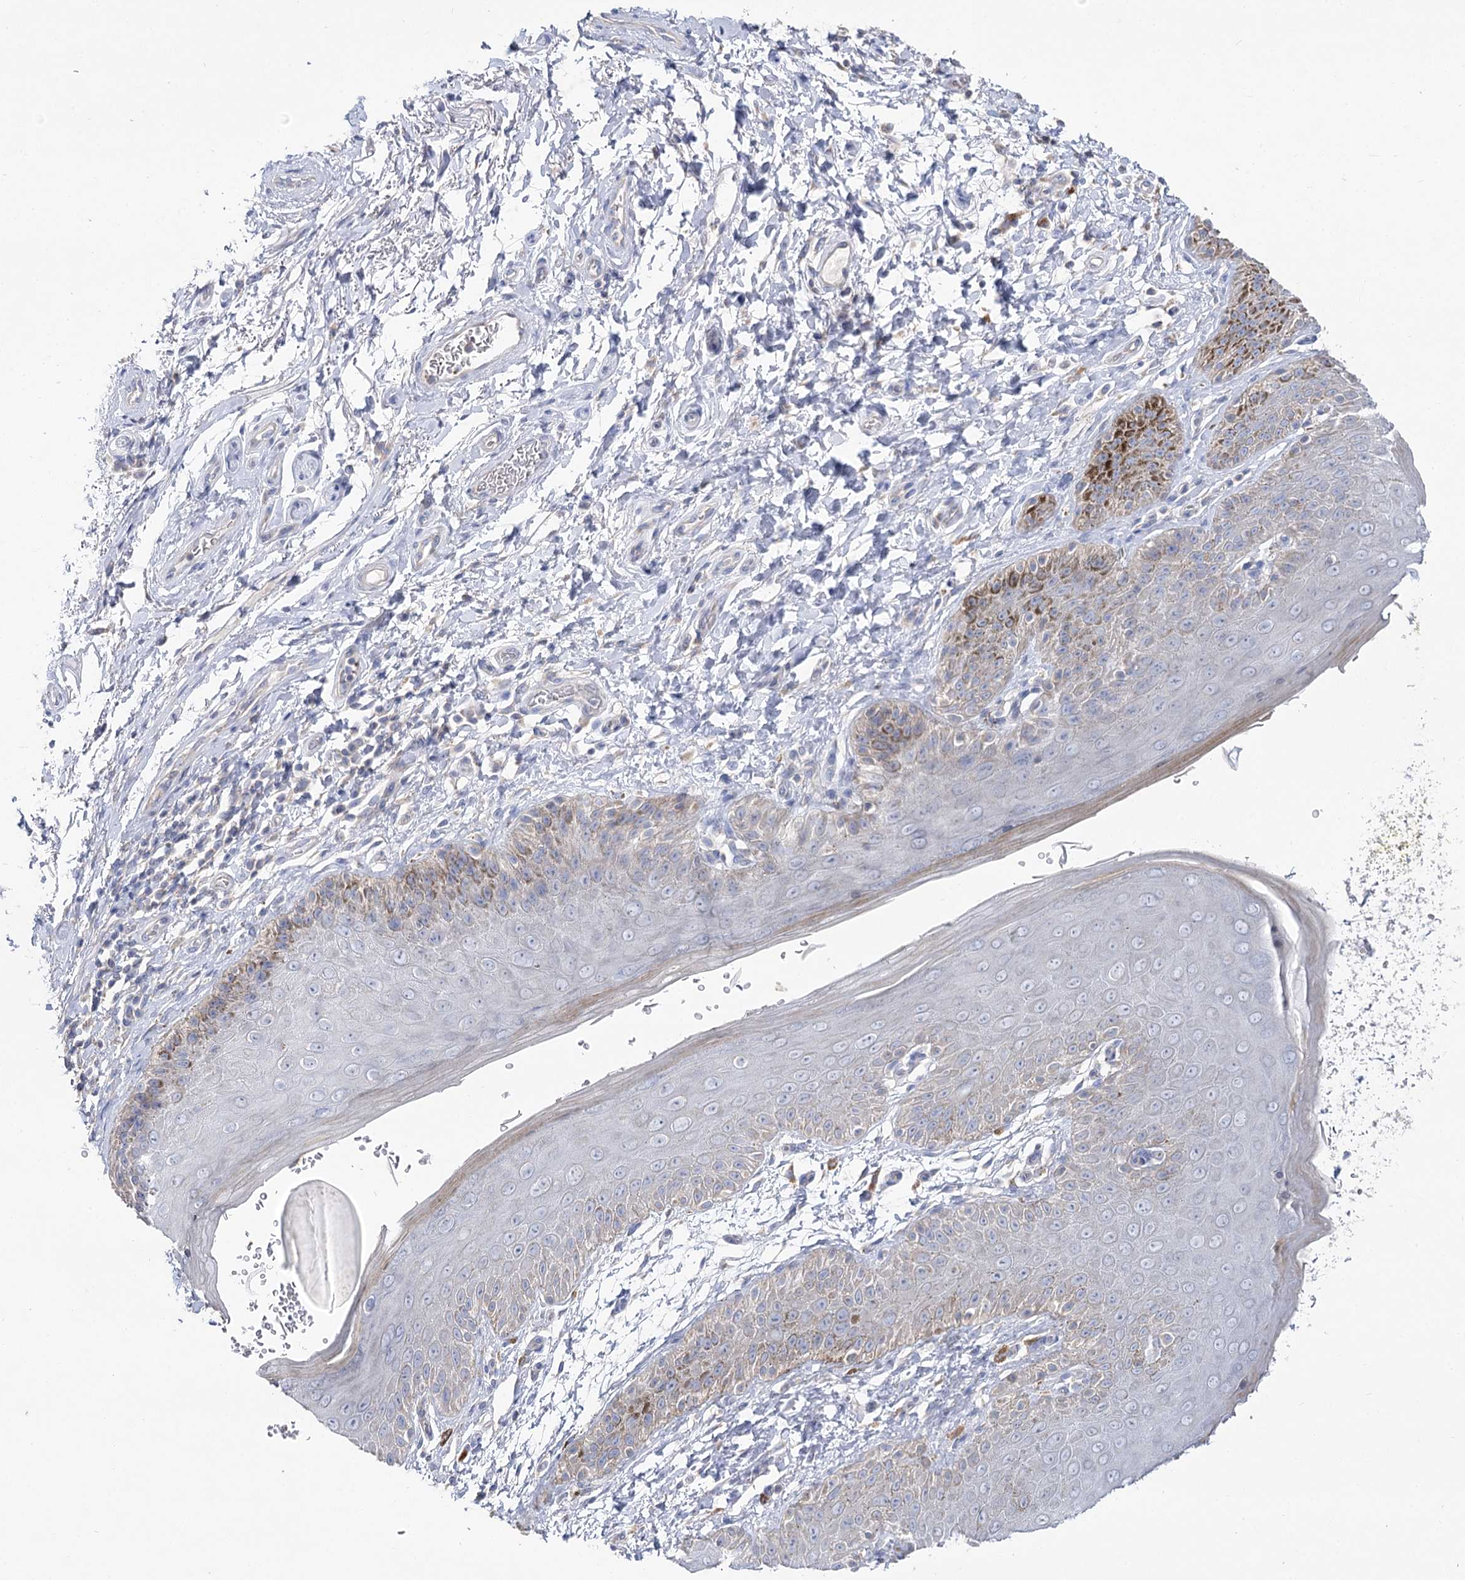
{"staining": {"intensity": "moderate", "quantity": "<25%", "location": "cytoplasmic/membranous"}, "tissue": "skin", "cell_type": "Epidermal cells", "image_type": "normal", "snomed": [{"axis": "morphology", "description": "Normal tissue, NOS"}, {"axis": "topography", "description": "Anal"}], "caption": "Protein expression analysis of benign skin shows moderate cytoplasmic/membranous positivity in about <25% of epidermal cells.", "gene": "TMEM187", "patient": {"sex": "male", "age": 44}}